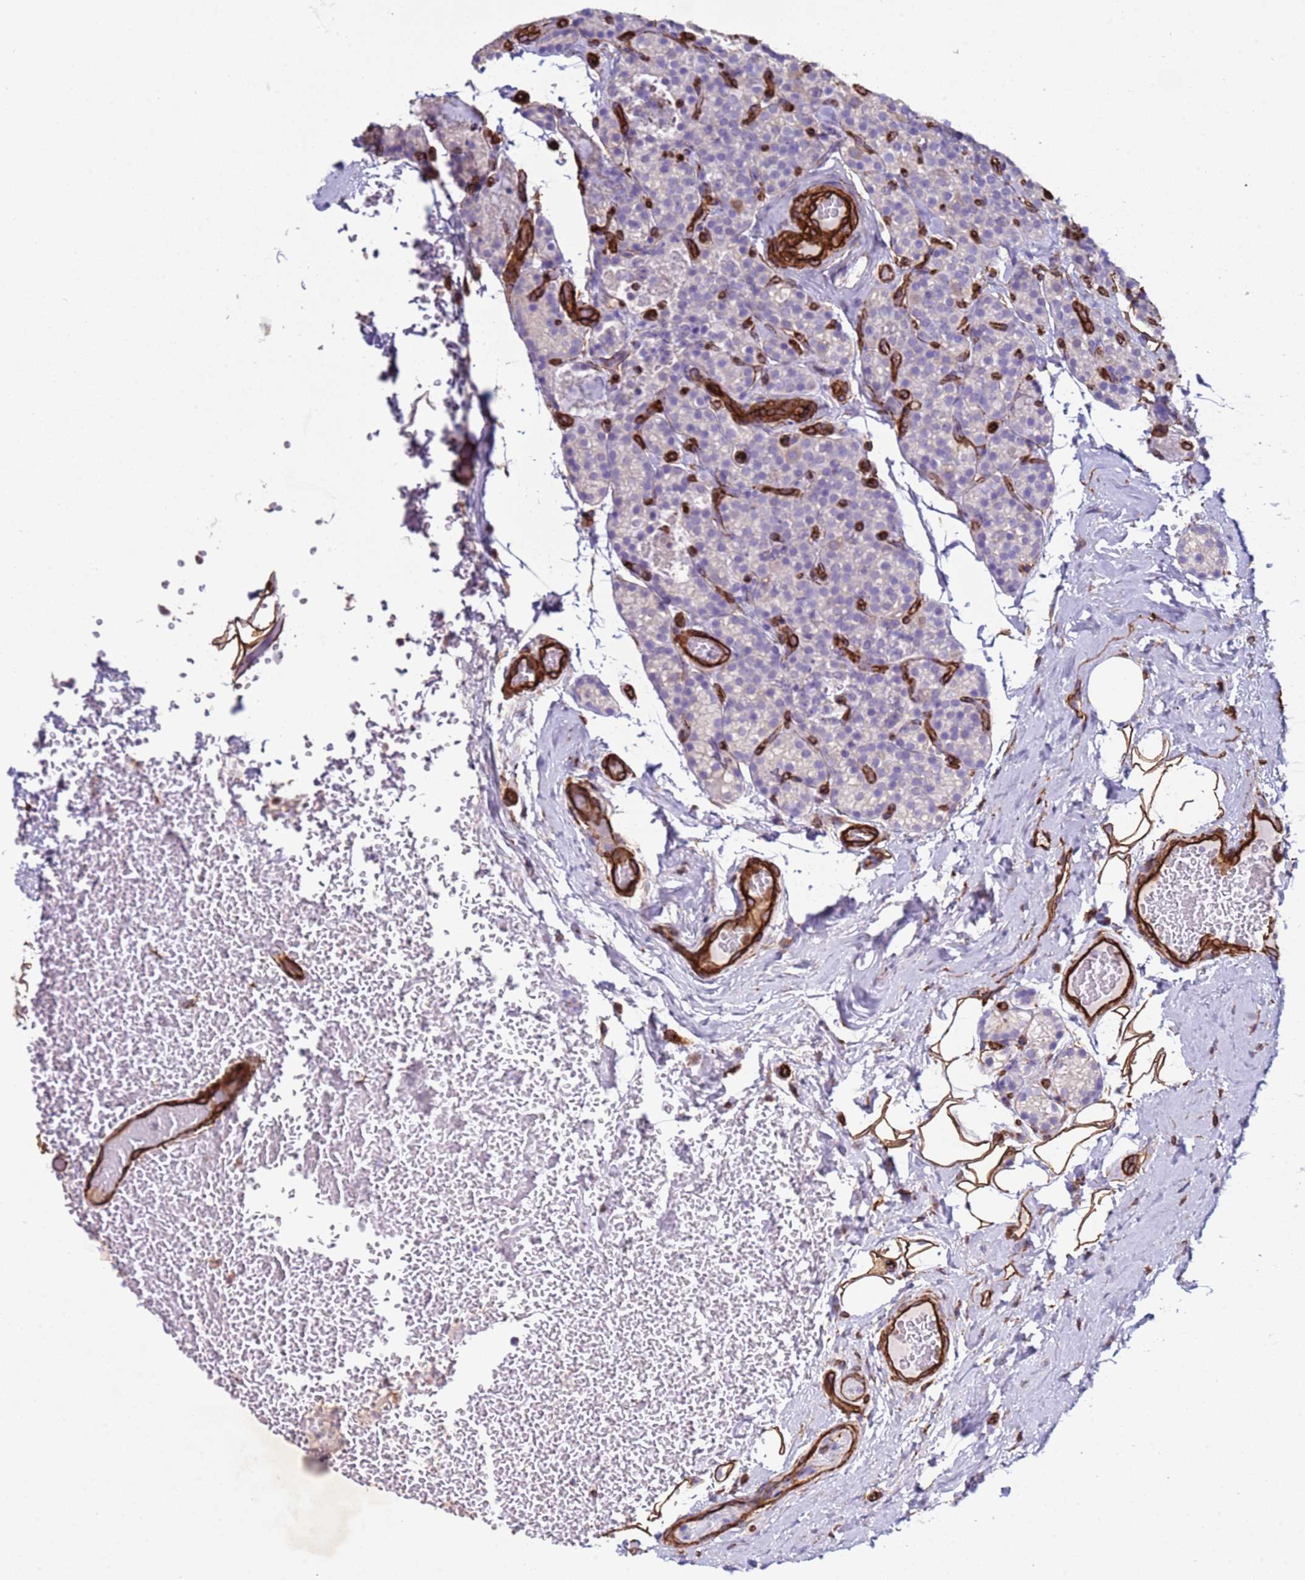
{"staining": {"intensity": "negative", "quantity": "none", "location": "none"}, "tissue": "parathyroid gland", "cell_type": "Glandular cells", "image_type": "normal", "snomed": [{"axis": "morphology", "description": "Normal tissue, NOS"}, {"axis": "topography", "description": "Parathyroid gland"}], "caption": "This is an IHC micrograph of normal human parathyroid gland. There is no positivity in glandular cells.", "gene": "GASK1A", "patient": {"sex": "female", "age": 45}}